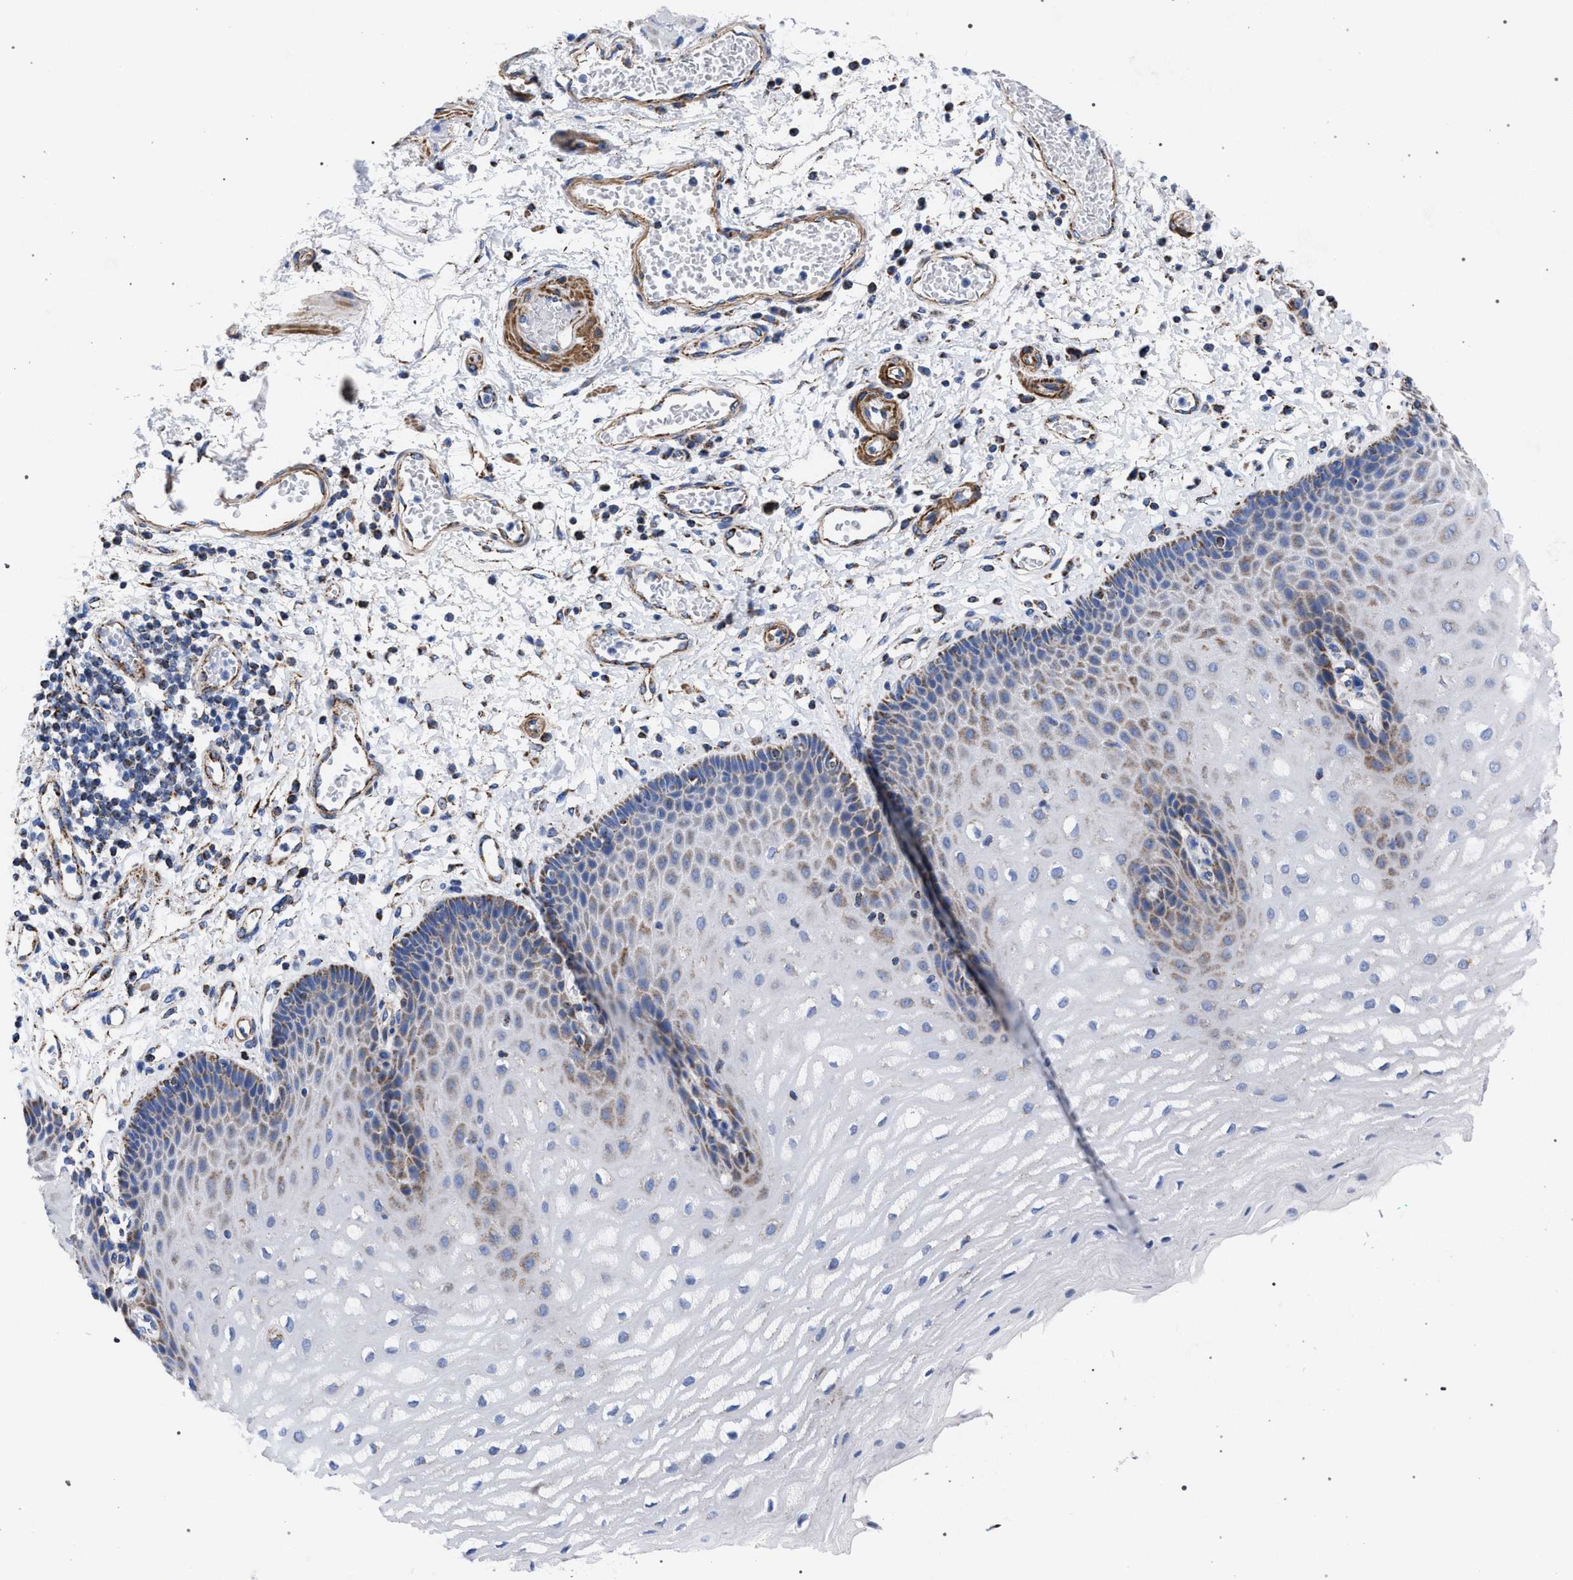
{"staining": {"intensity": "moderate", "quantity": "<25%", "location": "cytoplasmic/membranous"}, "tissue": "esophagus", "cell_type": "Squamous epithelial cells", "image_type": "normal", "snomed": [{"axis": "morphology", "description": "Normal tissue, NOS"}, {"axis": "topography", "description": "Esophagus"}], "caption": "The immunohistochemical stain highlights moderate cytoplasmic/membranous staining in squamous epithelial cells of unremarkable esophagus.", "gene": "ACADS", "patient": {"sex": "male", "age": 54}}